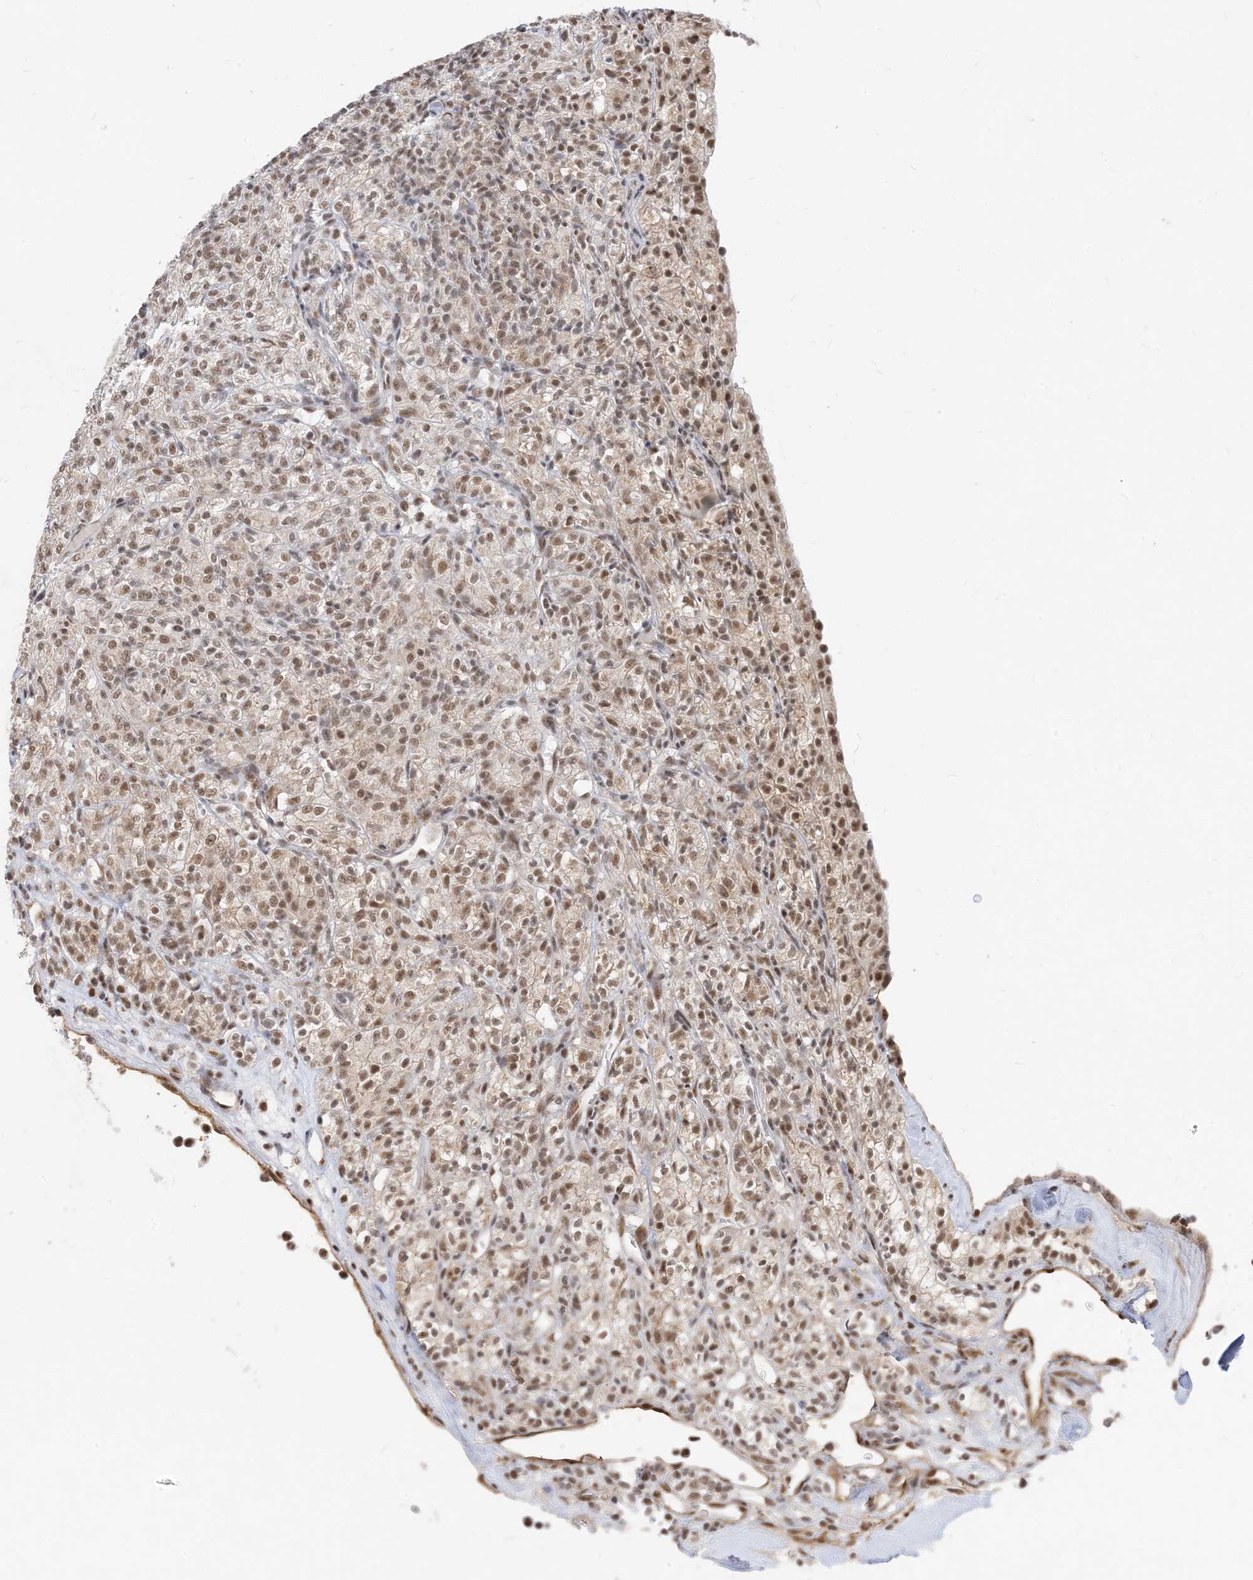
{"staining": {"intensity": "moderate", "quantity": ">75%", "location": "nuclear"}, "tissue": "renal cancer", "cell_type": "Tumor cells", "image_type": "cancer", "snomed": [{"axis": "morphology", "description": "Adenocarcinoma, NOS"}, {"axis": "topography", "description": "Kidney"}], "caption": "Protein staining of renal cancer tissue reveals moderate nuclear positivity in about >75% of tumor cells.", "gene": "SF3A3", "patient": {"sex": "male", "age": 77}}